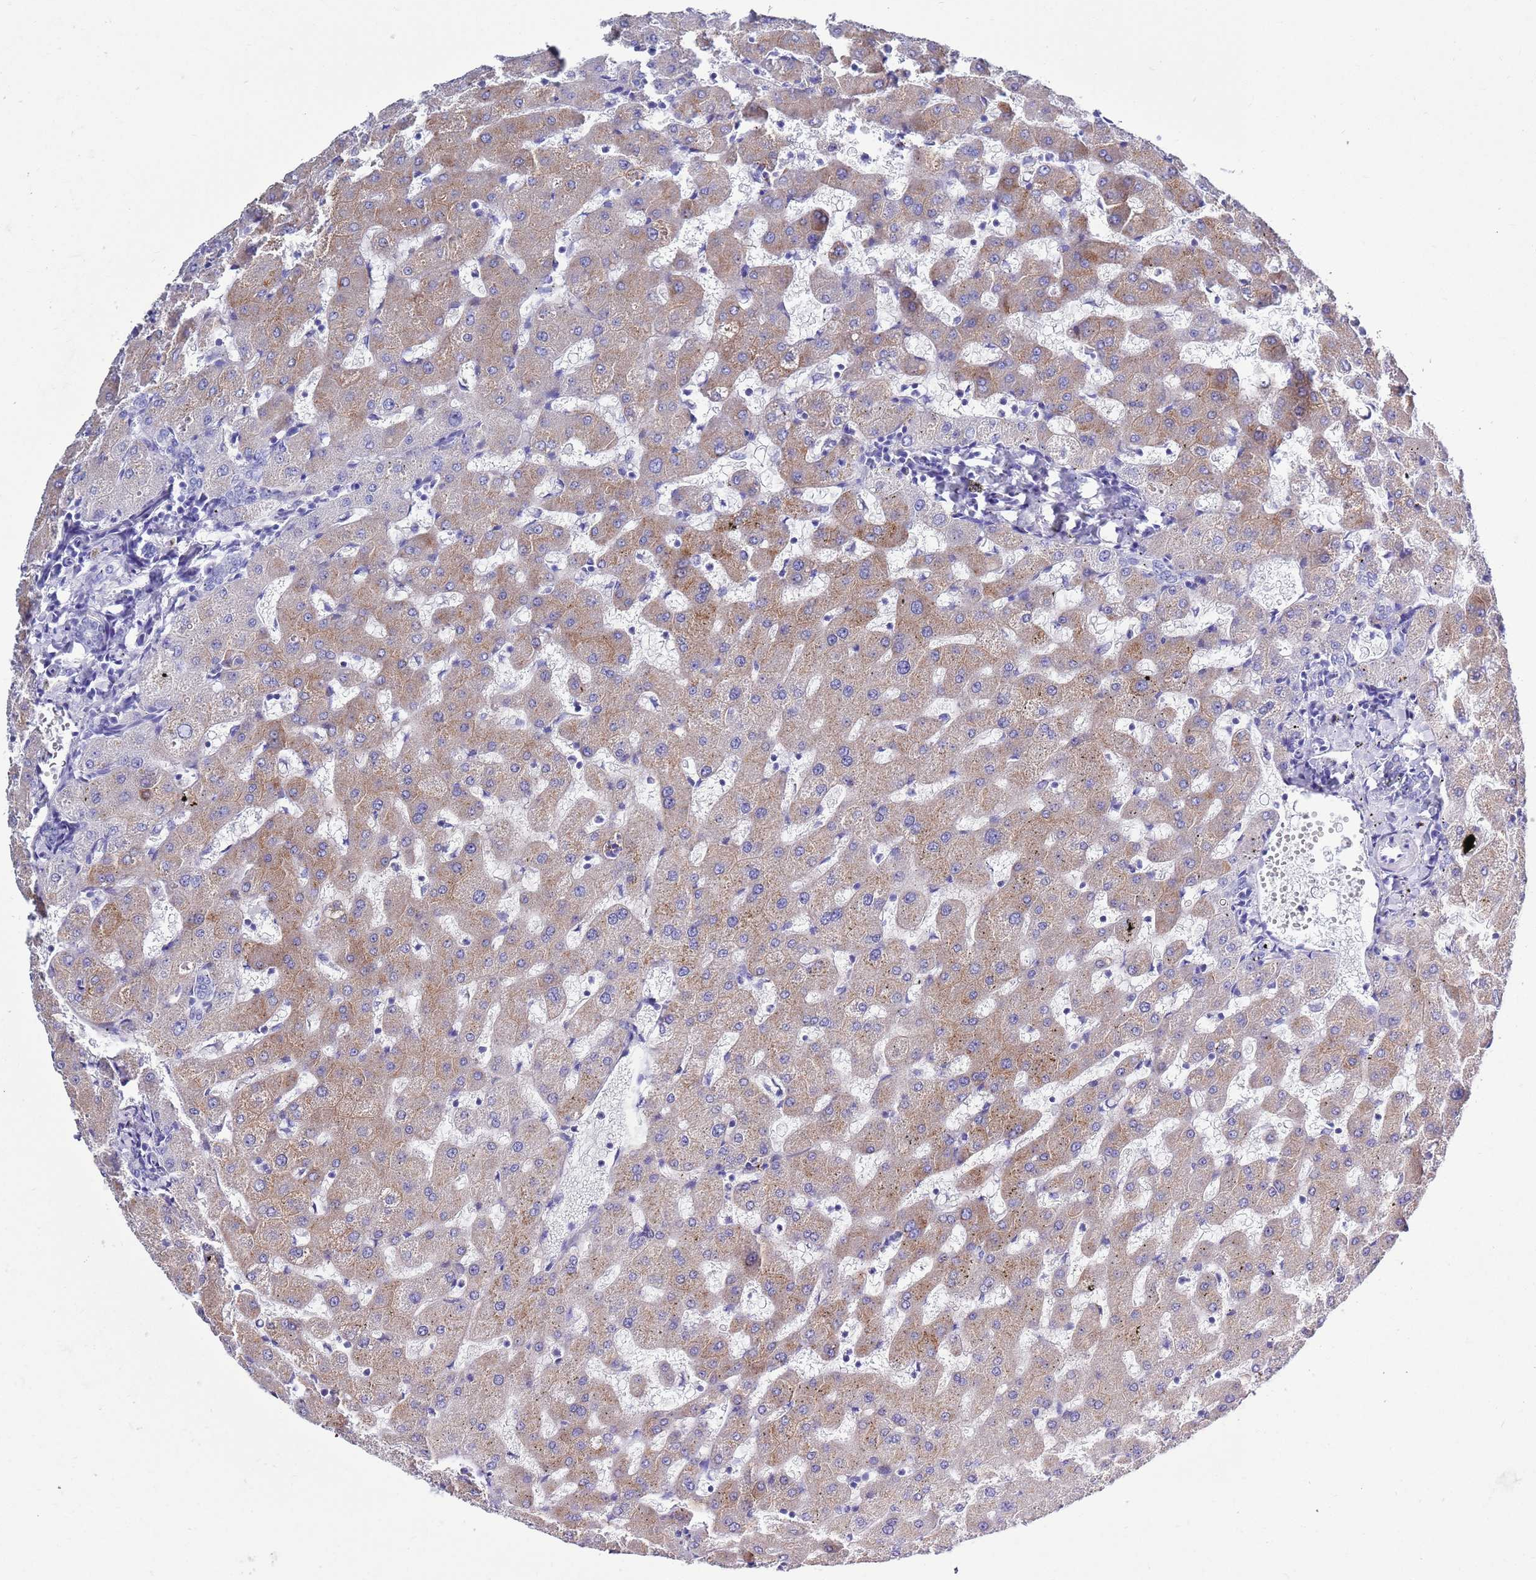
{"staining": {"intensity": "negative", "quantity": "none", "location": "none"}, "tissue": "liver", "cell_type": "Cholangiocytes", "image_type": "normal", "snomed": [{"axis": "morphology", "description": "Normal tissue, NOS"}, {"axis": "topography", "description": "Liver"}], "caption": "High power microscopy image of an immunohistochemistry (IHC) photomicrograph of normal liver, revealing no significant positivity in cholangiocytes. The staining is performed using DAB (3,3'-diaminobenzidine) brown chromogen with nuclei counter-stained in using hematoxylin.", "gene": "MTMR2", "patient": {"sex": "female", "age": 63}}